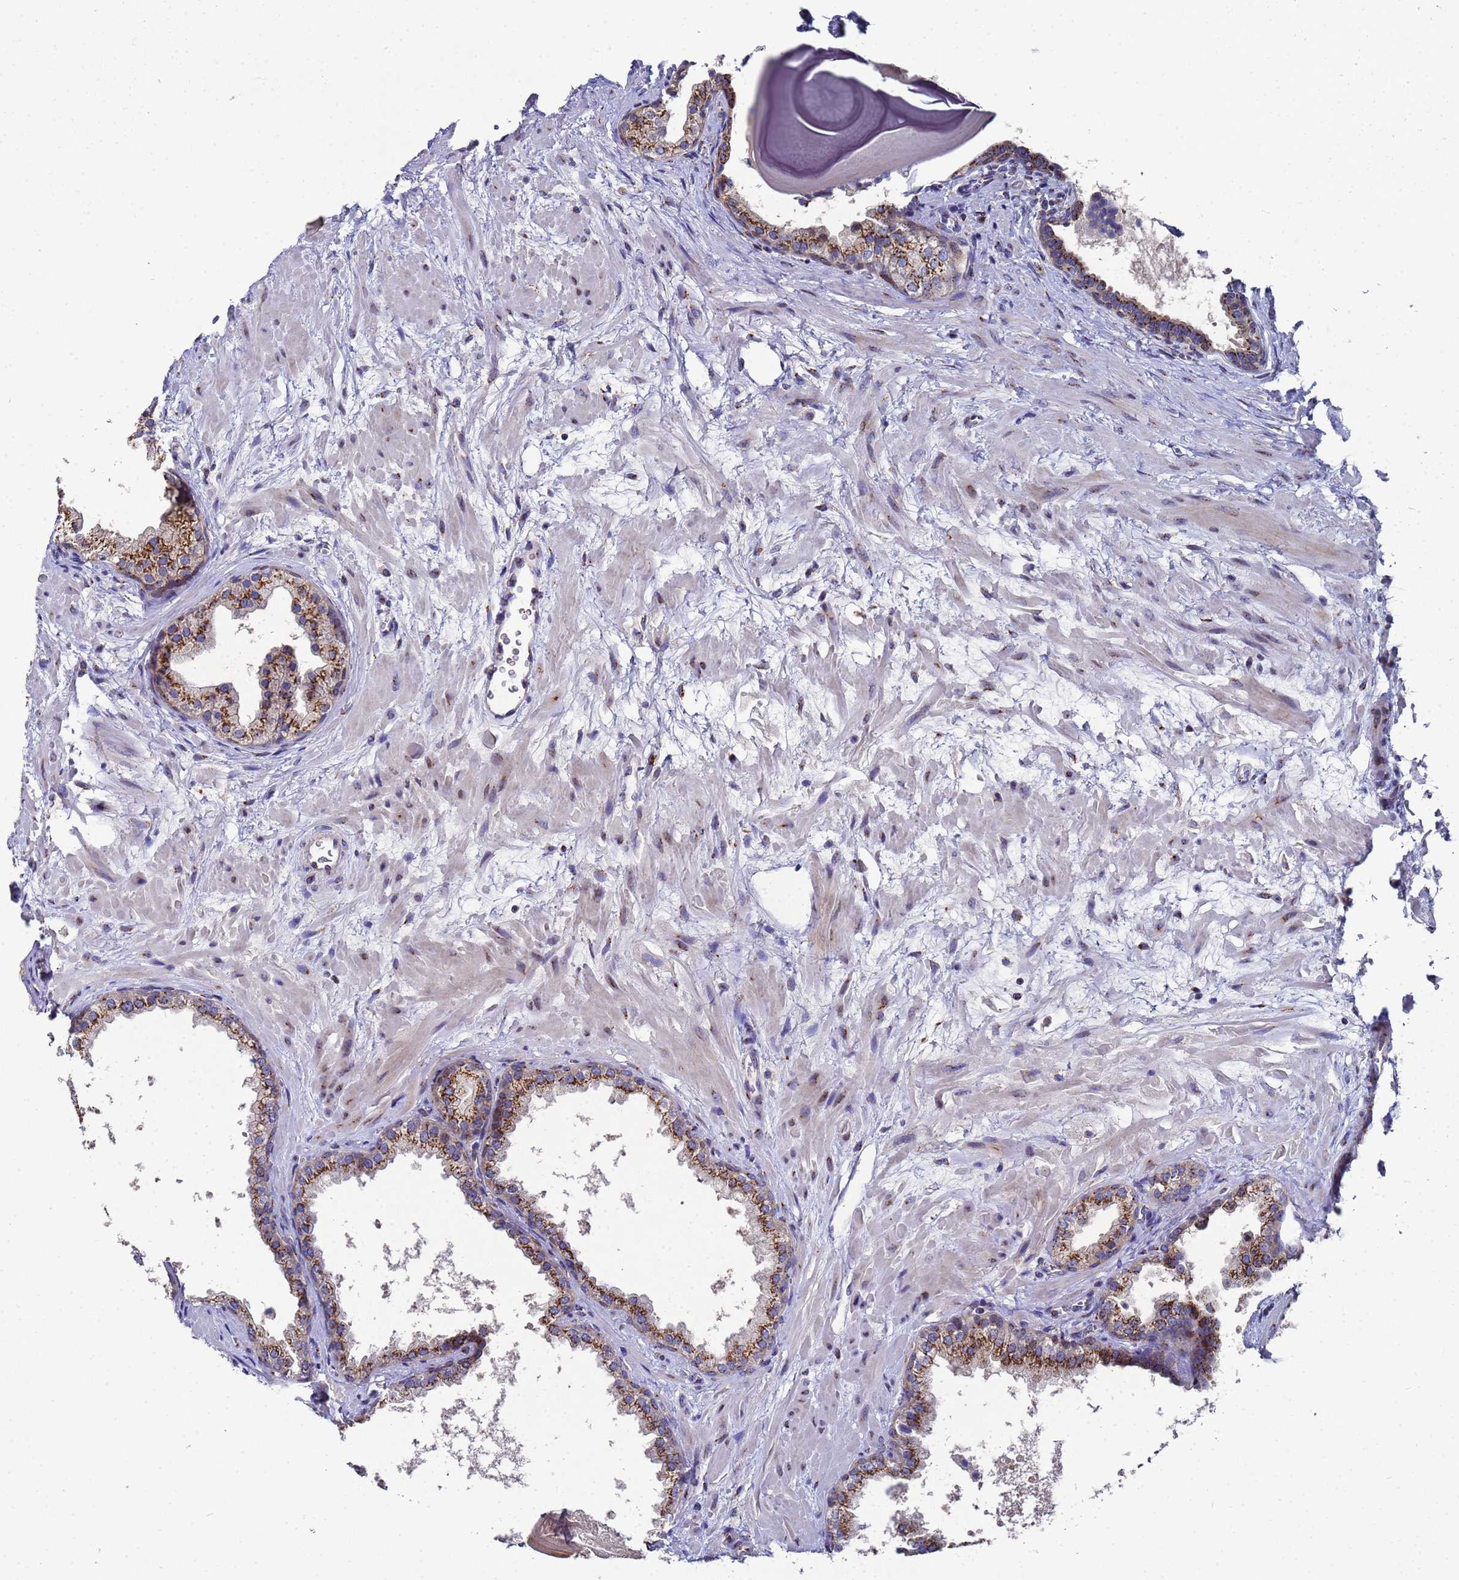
{"staining": {"intensity": "moderate", "quantity": ">75%", "location": "cytoplasmic/membranous"}, "tissue": "prostate", "cell_type": "Glandular cells", "image_type": "normal", "snomed": [{"axis": "morphology", "description": "Normal tissue, NOS"}, {"axis": "topography", "description": "Prostate"}], "caption": "Prostate stained with DAB immunohistochemistry (IHC) exhibits medium levels of moderate cytoplasmic/membranous expression in about >75% of glandular cells.", "gene": "NSUN6", "patient": {"sex": "male", "age": 48}}